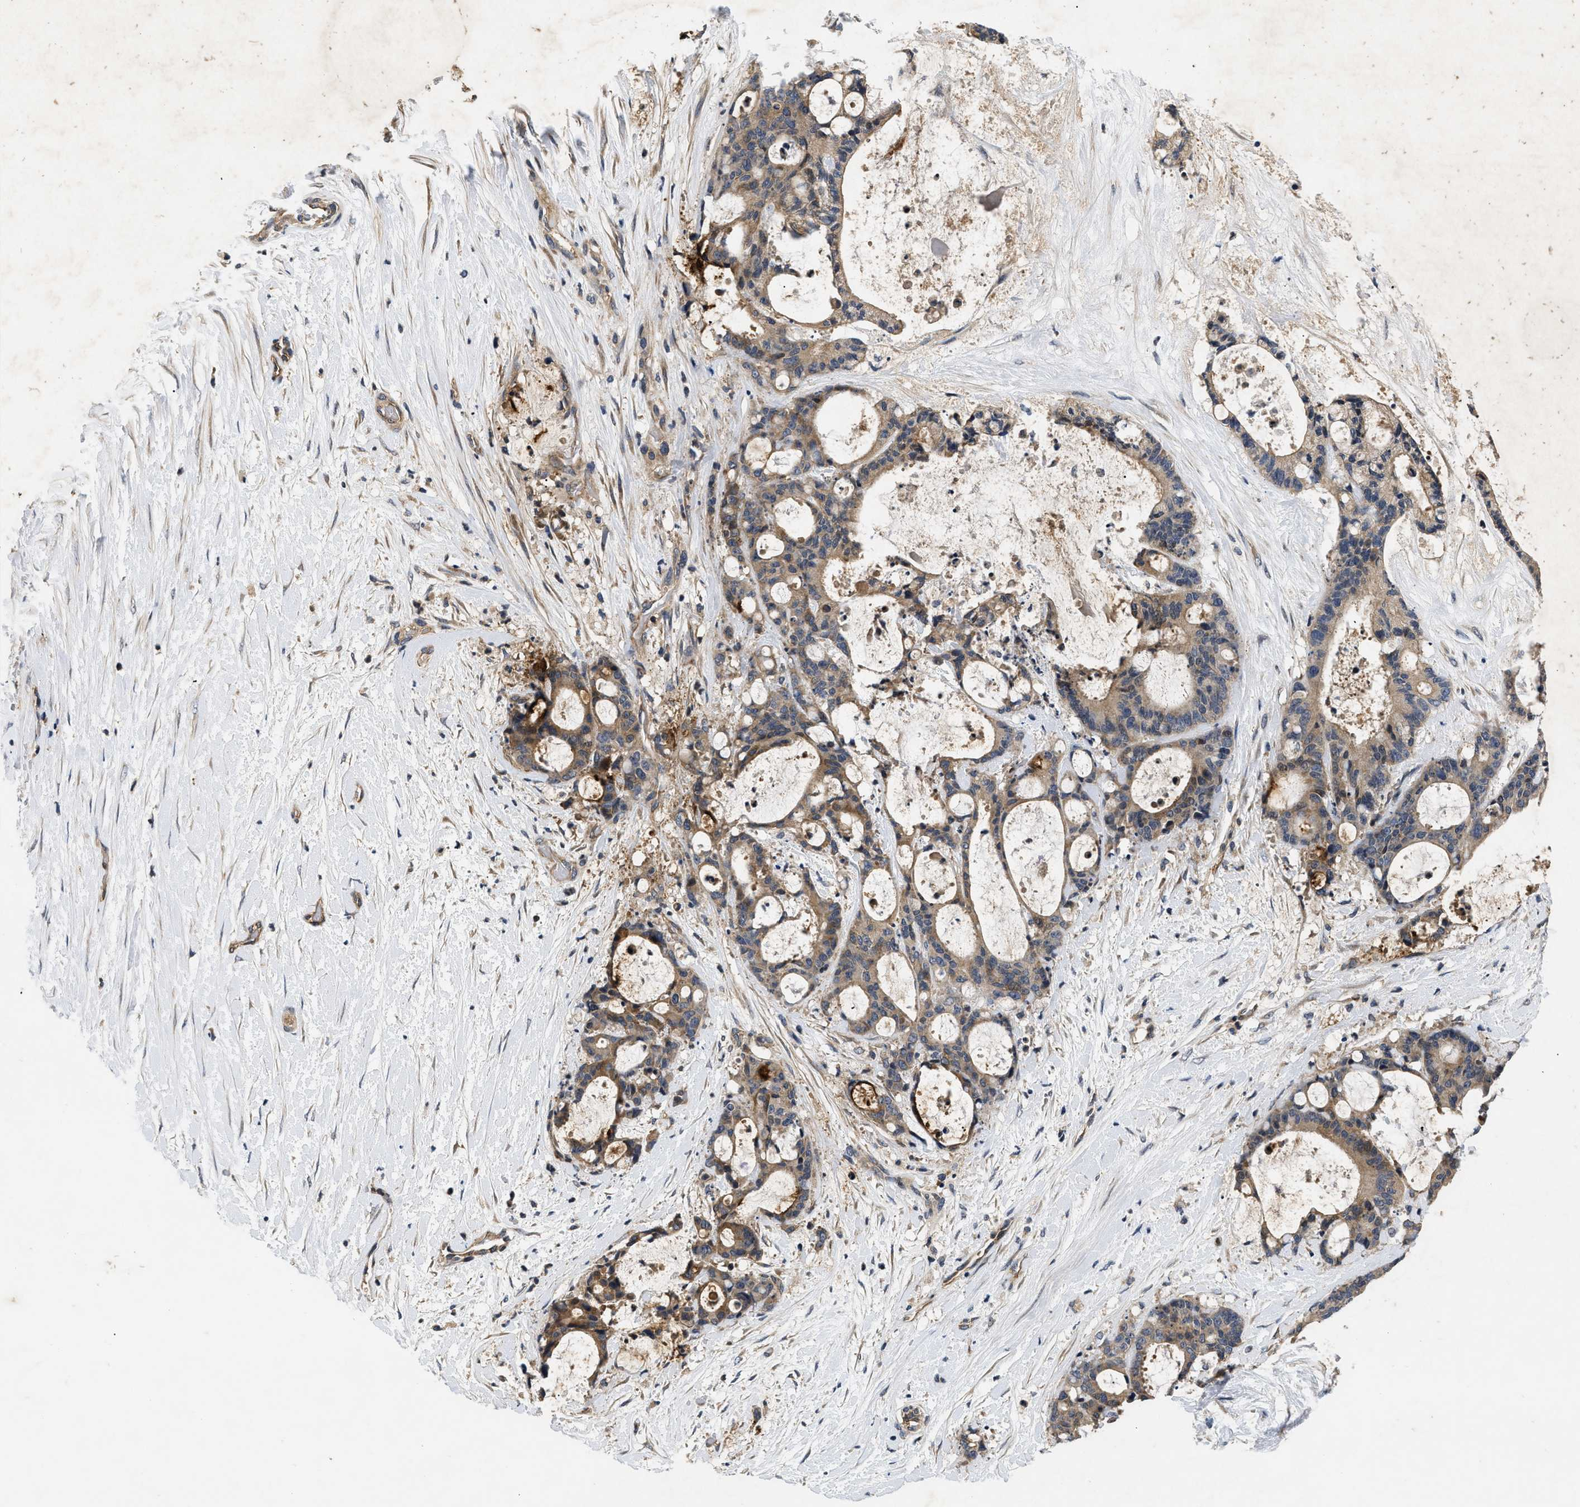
{"staining": {"intensity": "moderate", "quantity": ">75%", "location": "cytoplasmic/membranous"}, "tissue": "liver cancer", "cell_type": "Tumor cells", "image_type": "cancer", "snomed": [{"axis": "morphology", "description": "Cholangiocarcinoma"}, {"axis": "topography", "description": "Liver"}], "caption": "Human liver cancer stained for a protein (brown) shows moderate cytoplasmic/membranous positive expression in about >75% of tumor cells.", "gene": "HMGCR", "patient": {"sex": "female", "age": 73}}